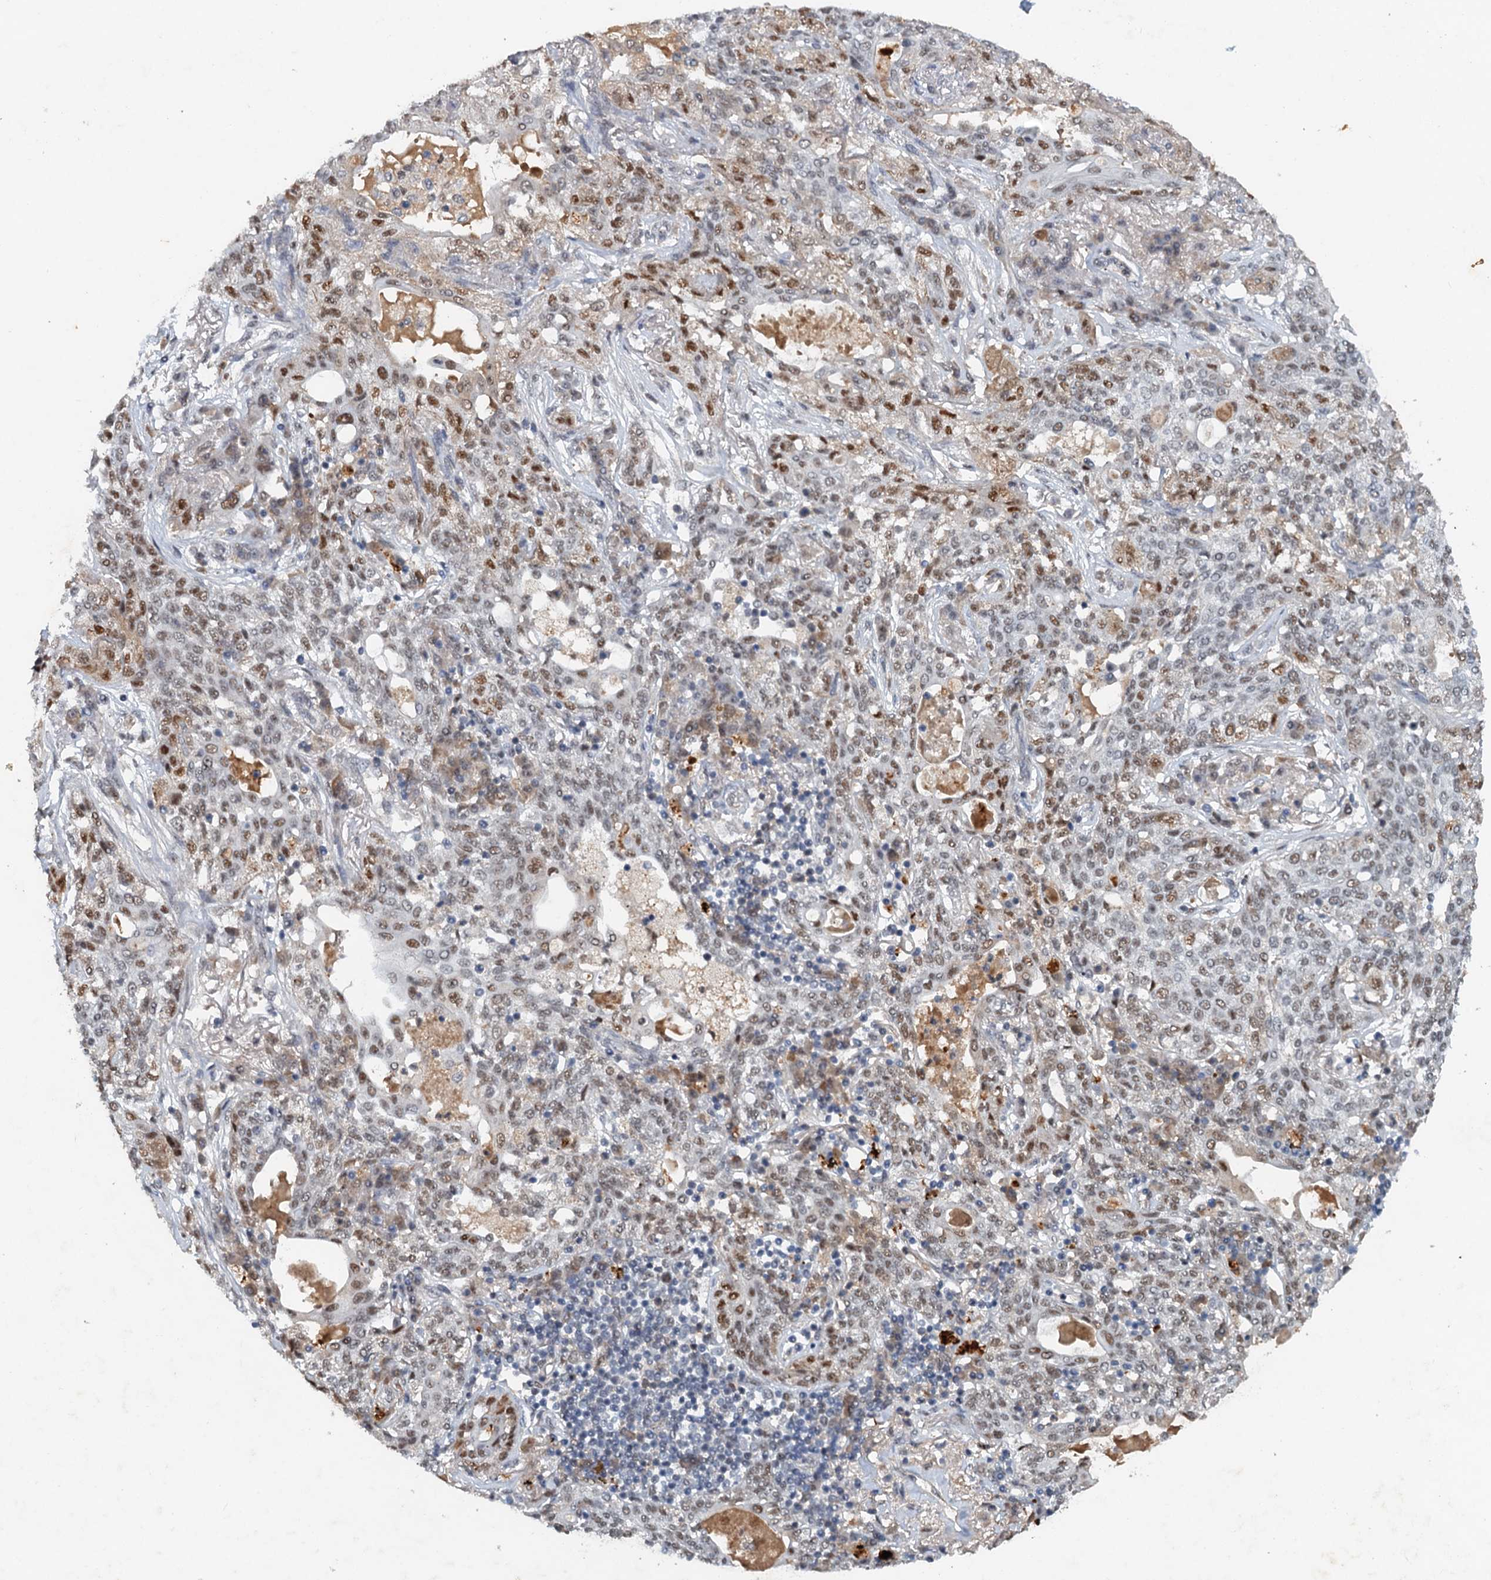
{"staining": {"intensity": "moderate", "quantity": "25%-75%", "location": "nuclear"}, "tissue": "lung cancer", "cell_type": "Tumor cells", "image_type": "cancer", "snomed": [{"axis": "morphology", "description": "Squamous cell carcinoma, NOS"}, {"axis": "topography", "description": "Lung"}], "caption": "The micrograph reveals staining of lung cancer, revealing moderate nuclear protein staining (brown color) within tumor cells. (Brightfield microscopy of DAB IHC at high magnification).", "gene": "CSTF3", "patient": {"sex": "female", "age": 70}}